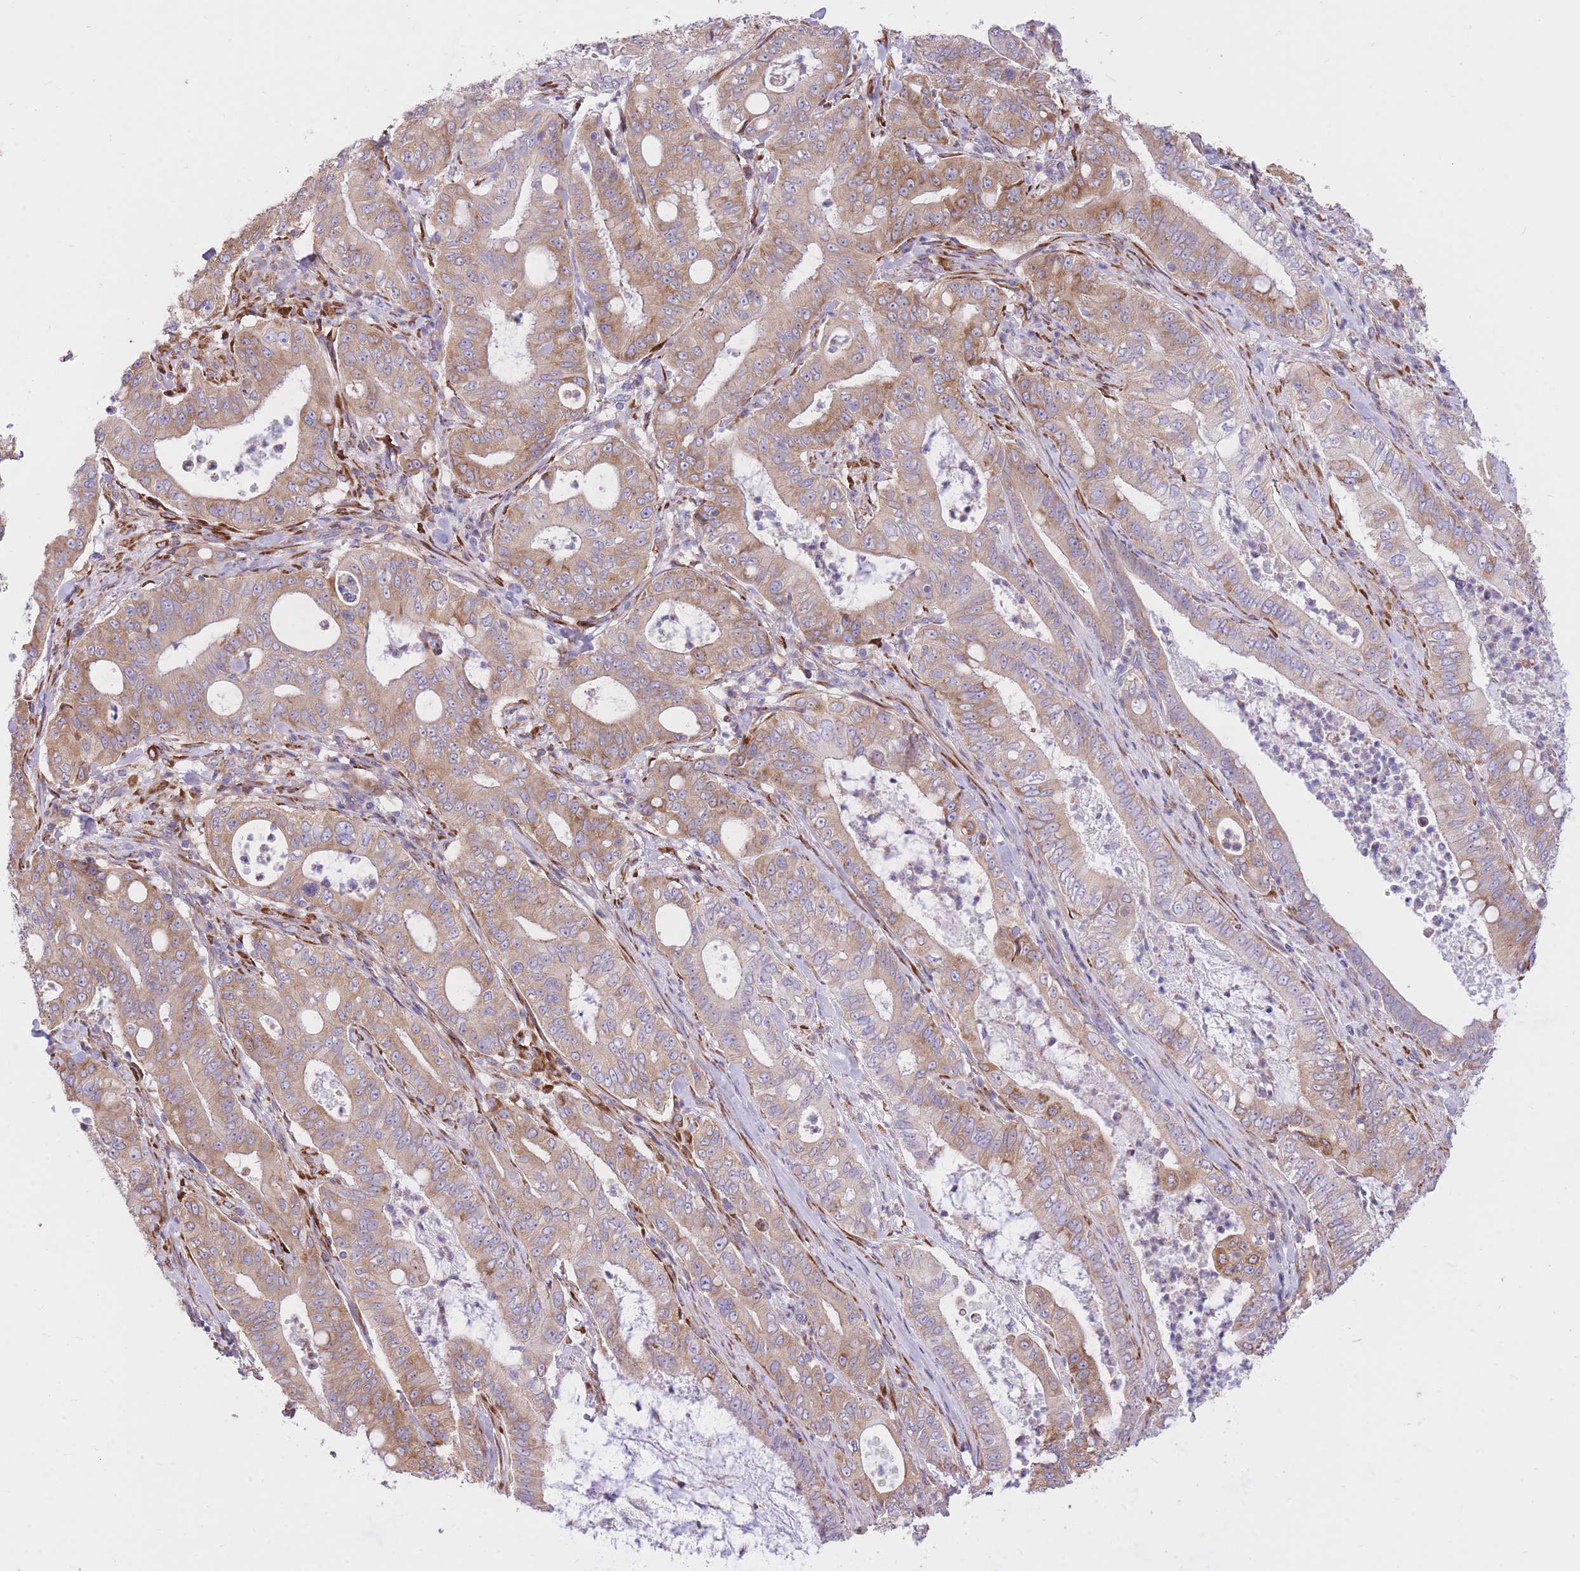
{"staining": {"intensity": "moderate", "quantity": ">75%", "location": "cytoplasmic/membranous"}, "tissue": "pancreatic cancer", "cell_type": "Tumor cells", "image_type": "cancer", "snomed": [{"axis": "morphology", "description": "Adenocarcinoma, NOS"}, {"axis": "topography", "description": "Pancreas"}], "caption": "Moderate cytoplasmic/membranous staining is seen in approximately >75% of tumor cells in adenocarcinoma (pancreatic).", "gene": "GBP7", "patient": {"sex": "male", "age": 71}}